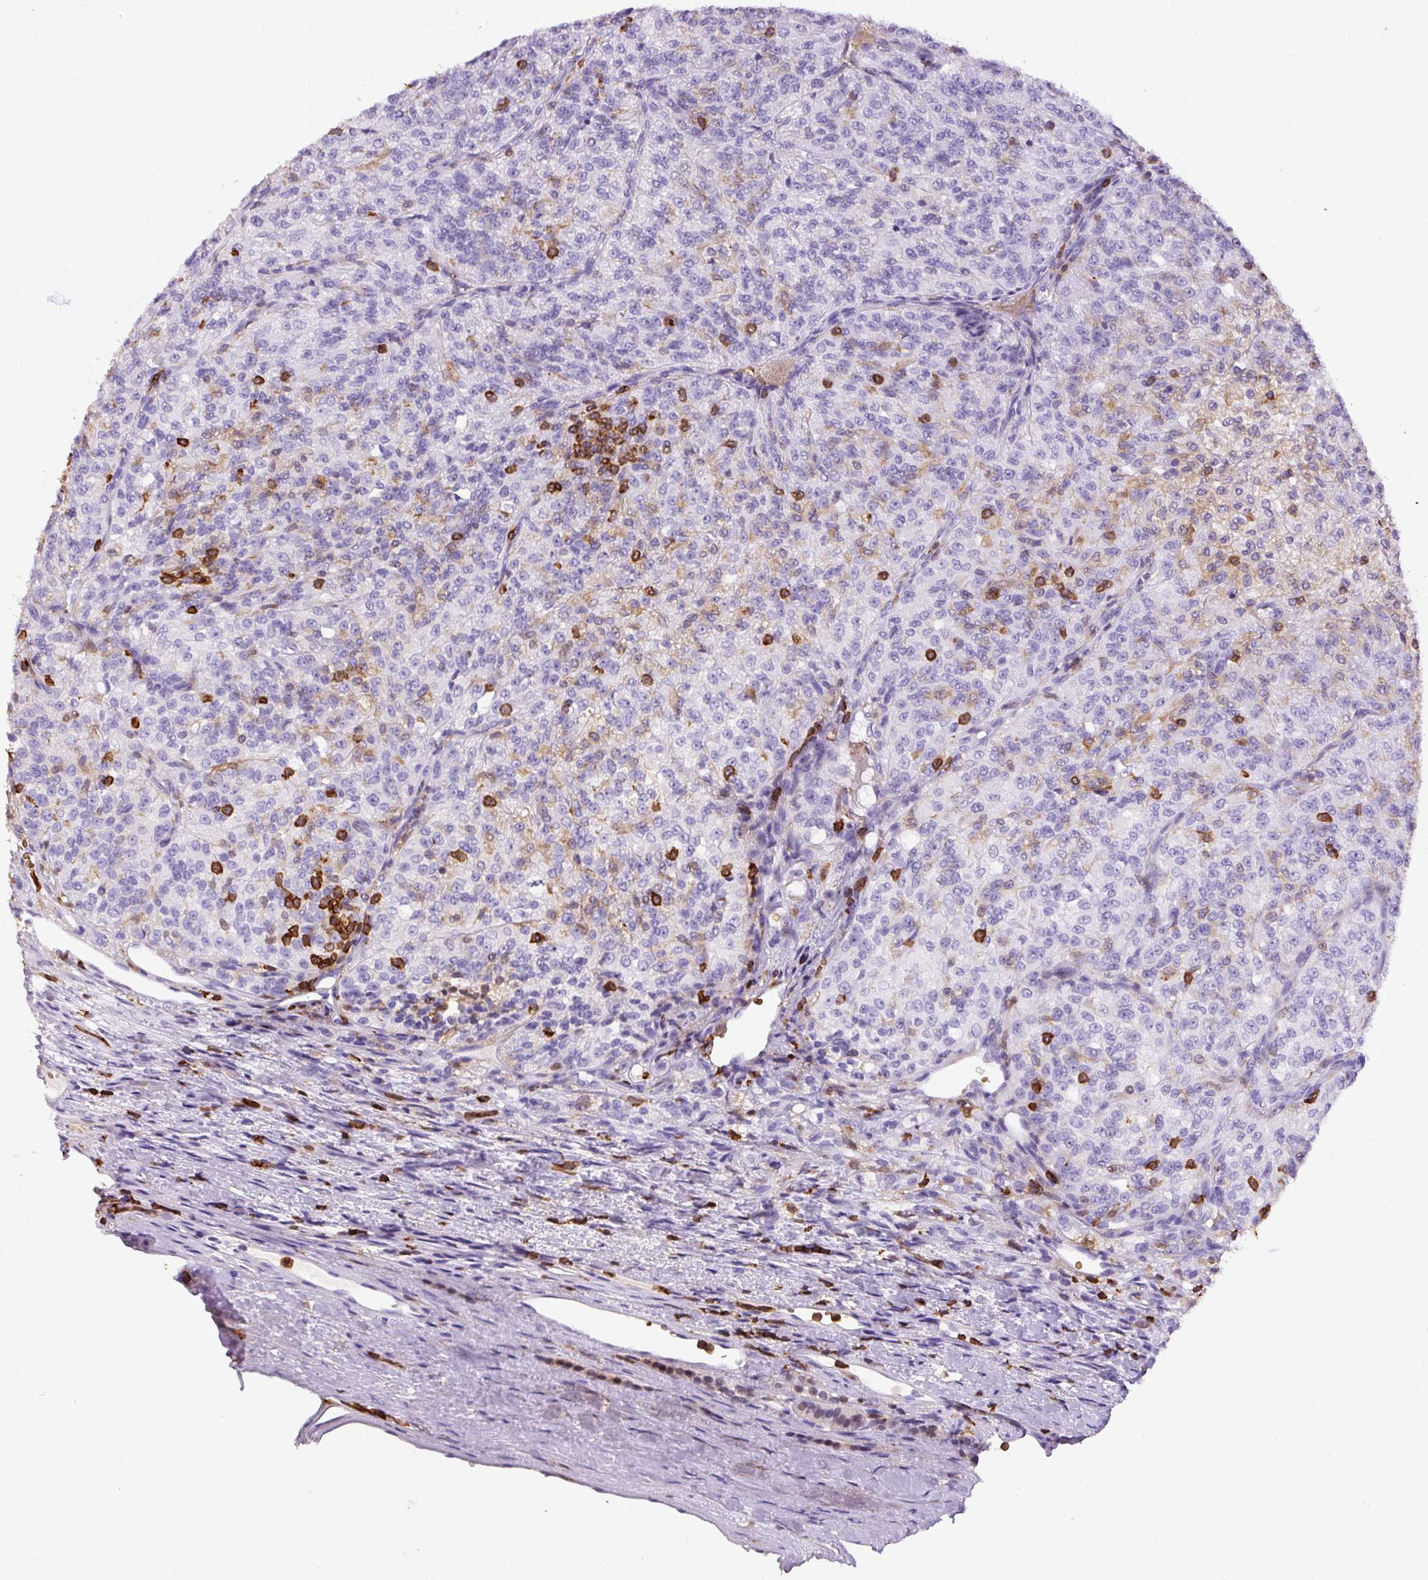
{"staining": {"intensity": "moderate", "quantity": "<25%", "location": "cytoplasmic/membranous"}, "tissue": "renal cancer", "cell_type": "Tumor cells", "image_type": "cancer", "snomed": [{"axis": "morphology", "description": "Adenocarcinoma, NOS"}, {"axis": "topography", "description": "Kidney"}], "caption": "Renal cancer stained with immunohistochemistry exhibits moderate cytoplasmic/membranous expression in approximately <25% of tumor cells.", "gene": "FAM228B", "patient": {"sex": "female", "age": 63}}